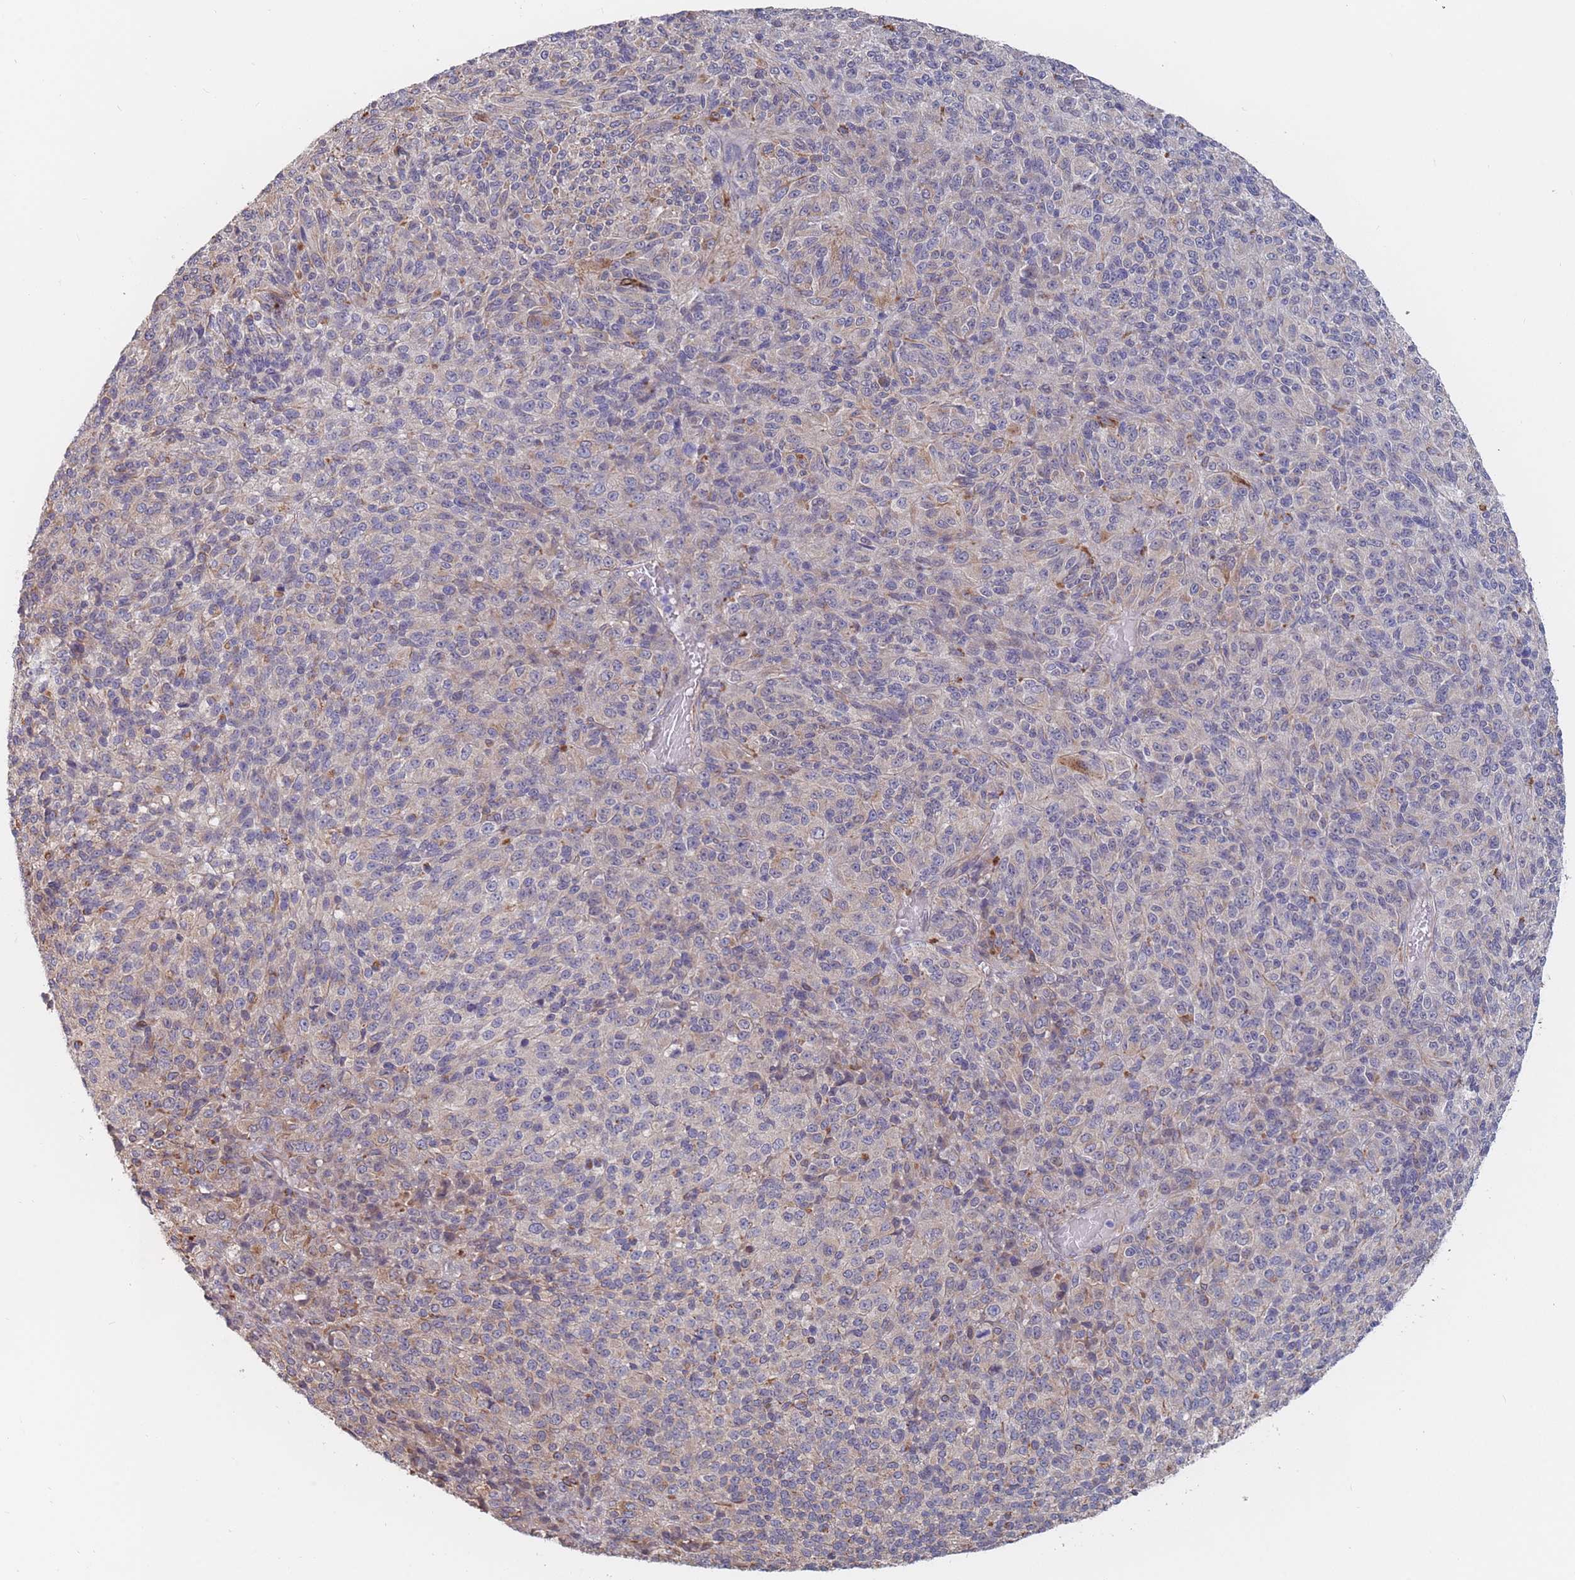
{"staining": {"intensity": "negative", "quantity": "none", "location": "none"}, "tissue": "melanoma", "cell_type": "Tumor cells", "image_type": "cancer", "snomed": [{"axis": "morphology", "description": "Malignant melanoma, Metastatic site"}, {"axis": "topography", "description": "Brain"}], "caption": "This image is of malignant melanoma (metastatic site) stained with immunohistochemistry (IHC) to label a protein in brown with the nuclei are counter-stained blue. There is no positivity in tumor cells.", "gene": "SLC1A6", "patient": {"sex": "female", "age": 56}}